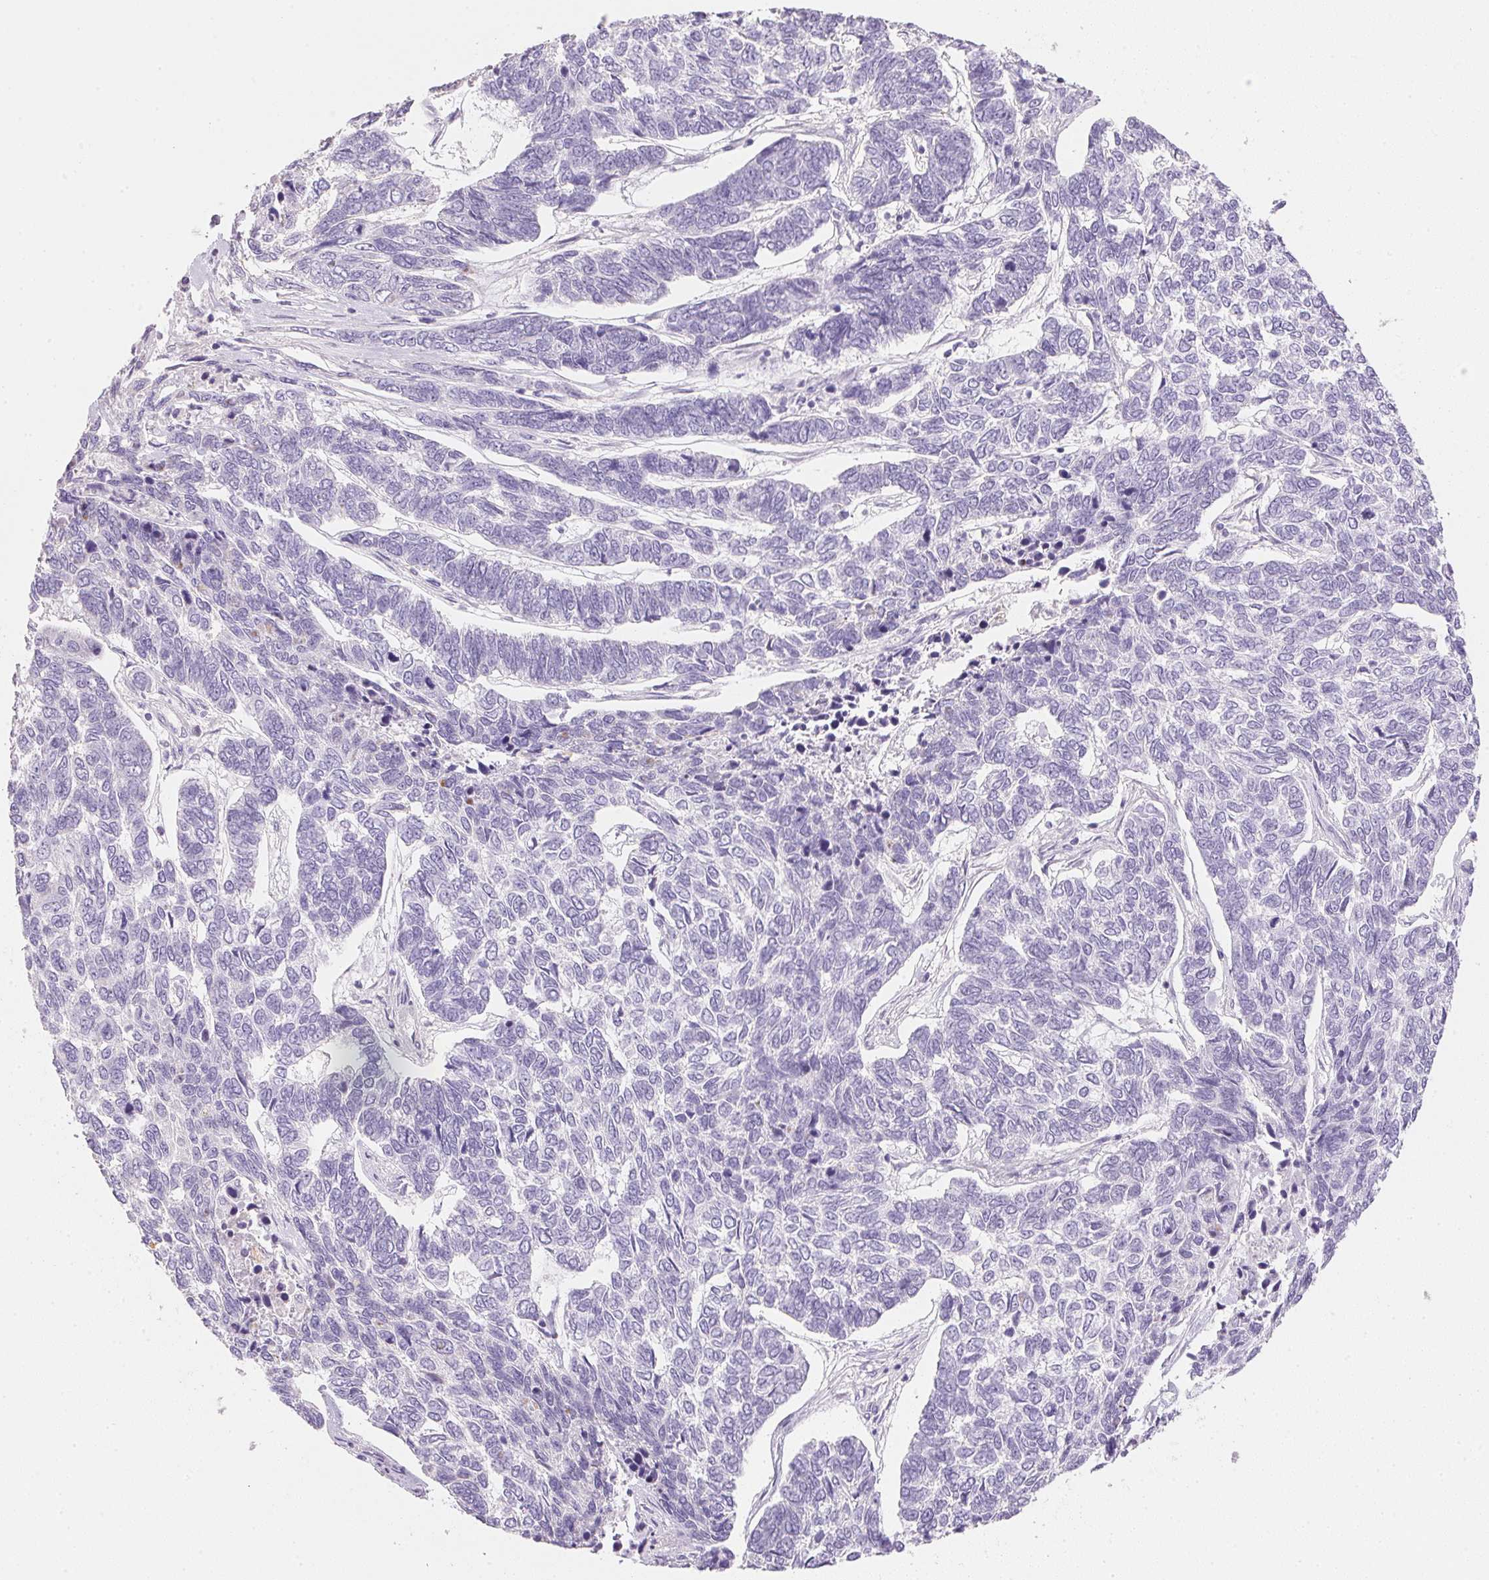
{"staining": {"intensity": "negative", "quantity": "none", "location": "none"}, "tissue": "skin cancer", "cell_type": "Tumor cells", "image_type": "cancer", "snomed": [{"axis": "morphology", "description": "Basal cell carcinoma"}, {"axis": "topography", "description": "Skin"}], "caption": "Immunohistochemical staining of human basal cell carcinoma (skin) shows no significant positivity in tumor cells. (Immunohistochemistry, brightfield microscopy, high magnification).", "gene": "KCNE2", "patient": {"sex": "female", "age": 65}}